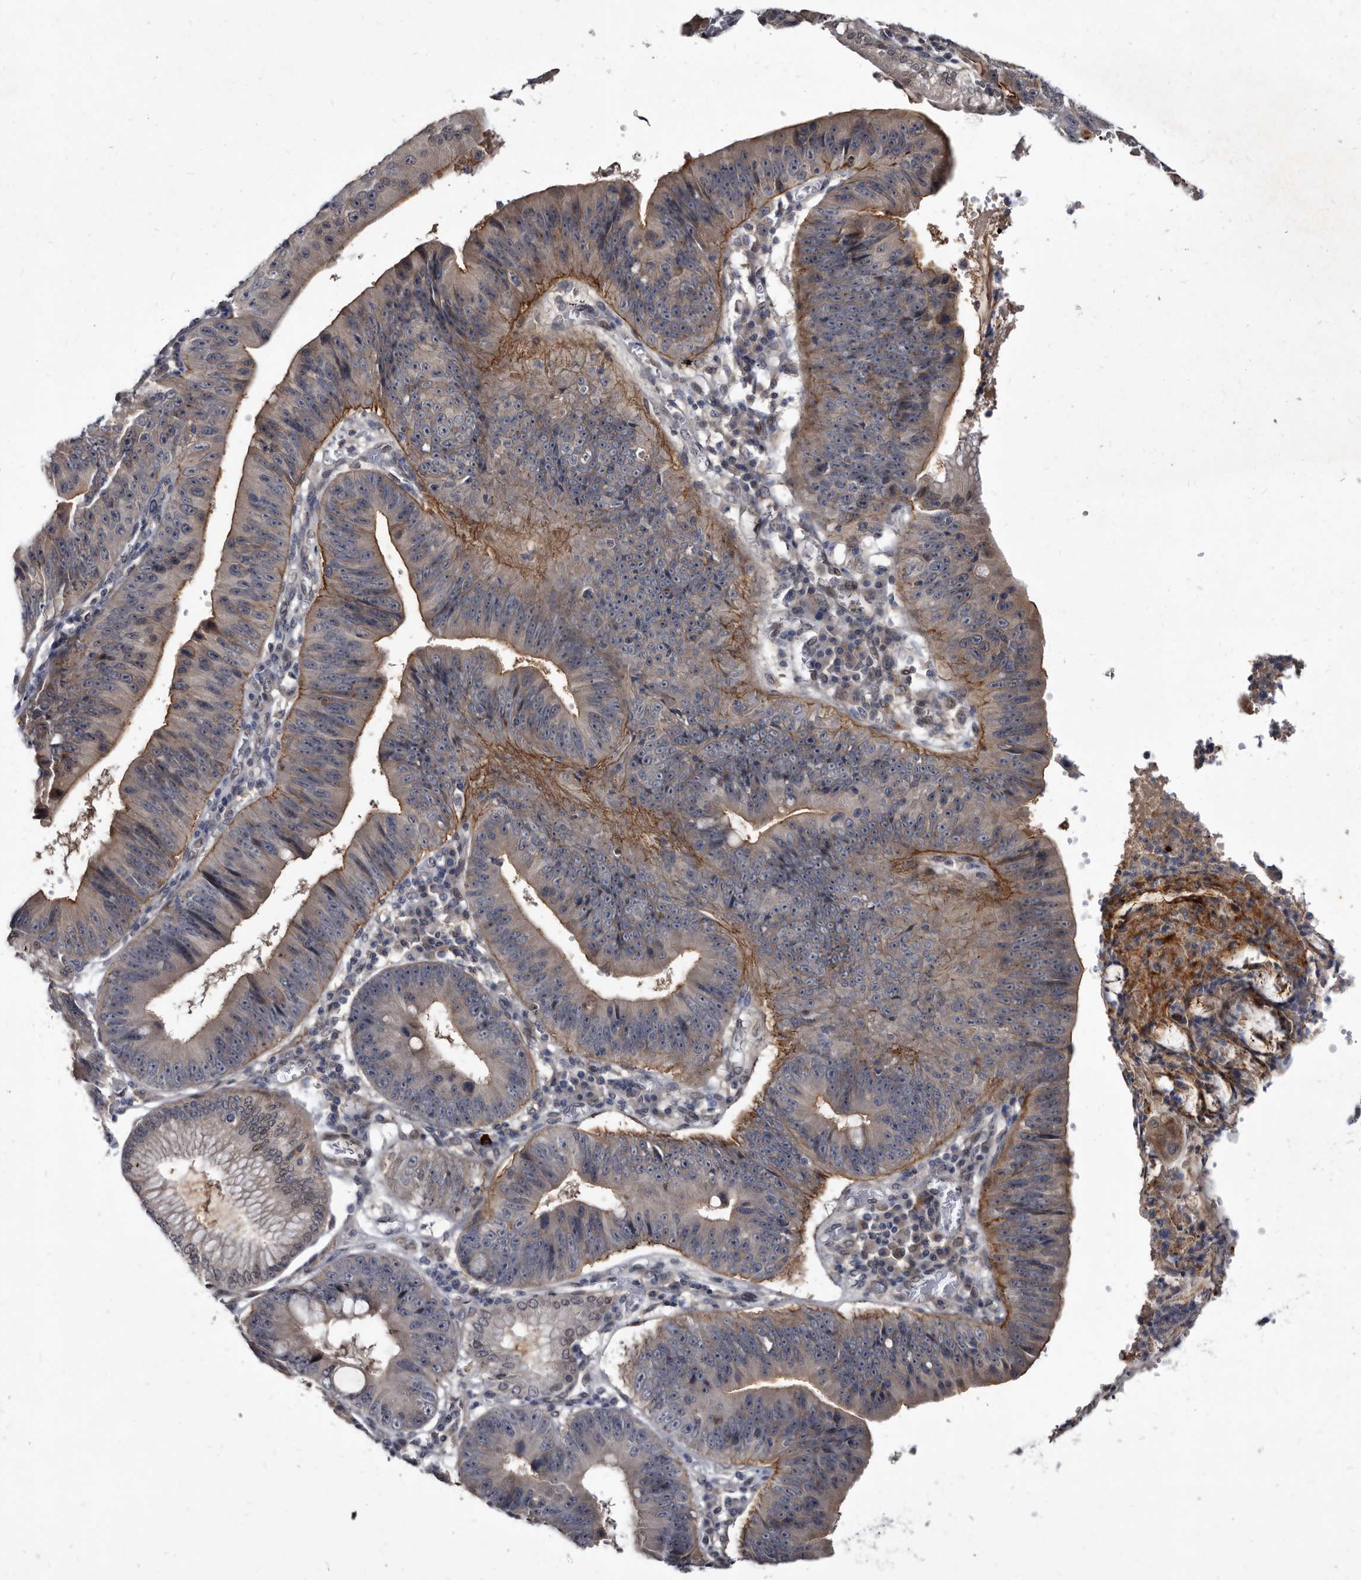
{"staining": {"intensity": "weak", "quantity": "25%-75%", "location": "cytoplasmic/membranous"}, "tissue": "stomach cancer", "cell_type": "Tumor cells", "image_type": "cancer", "snomed": [{"axis": "morphology", "description": "Adenocarcinoma, NOS"}, {"axis": "topography", "description": "Stomach"}], "caption": "Stomach cancer stained for a protein (brown) shows weak cytoplasmic/membranous positive expression in about 25%-75% of tumor cells.", "gene": "PROM1", "patient": {"sex": "male", "age": 59}}